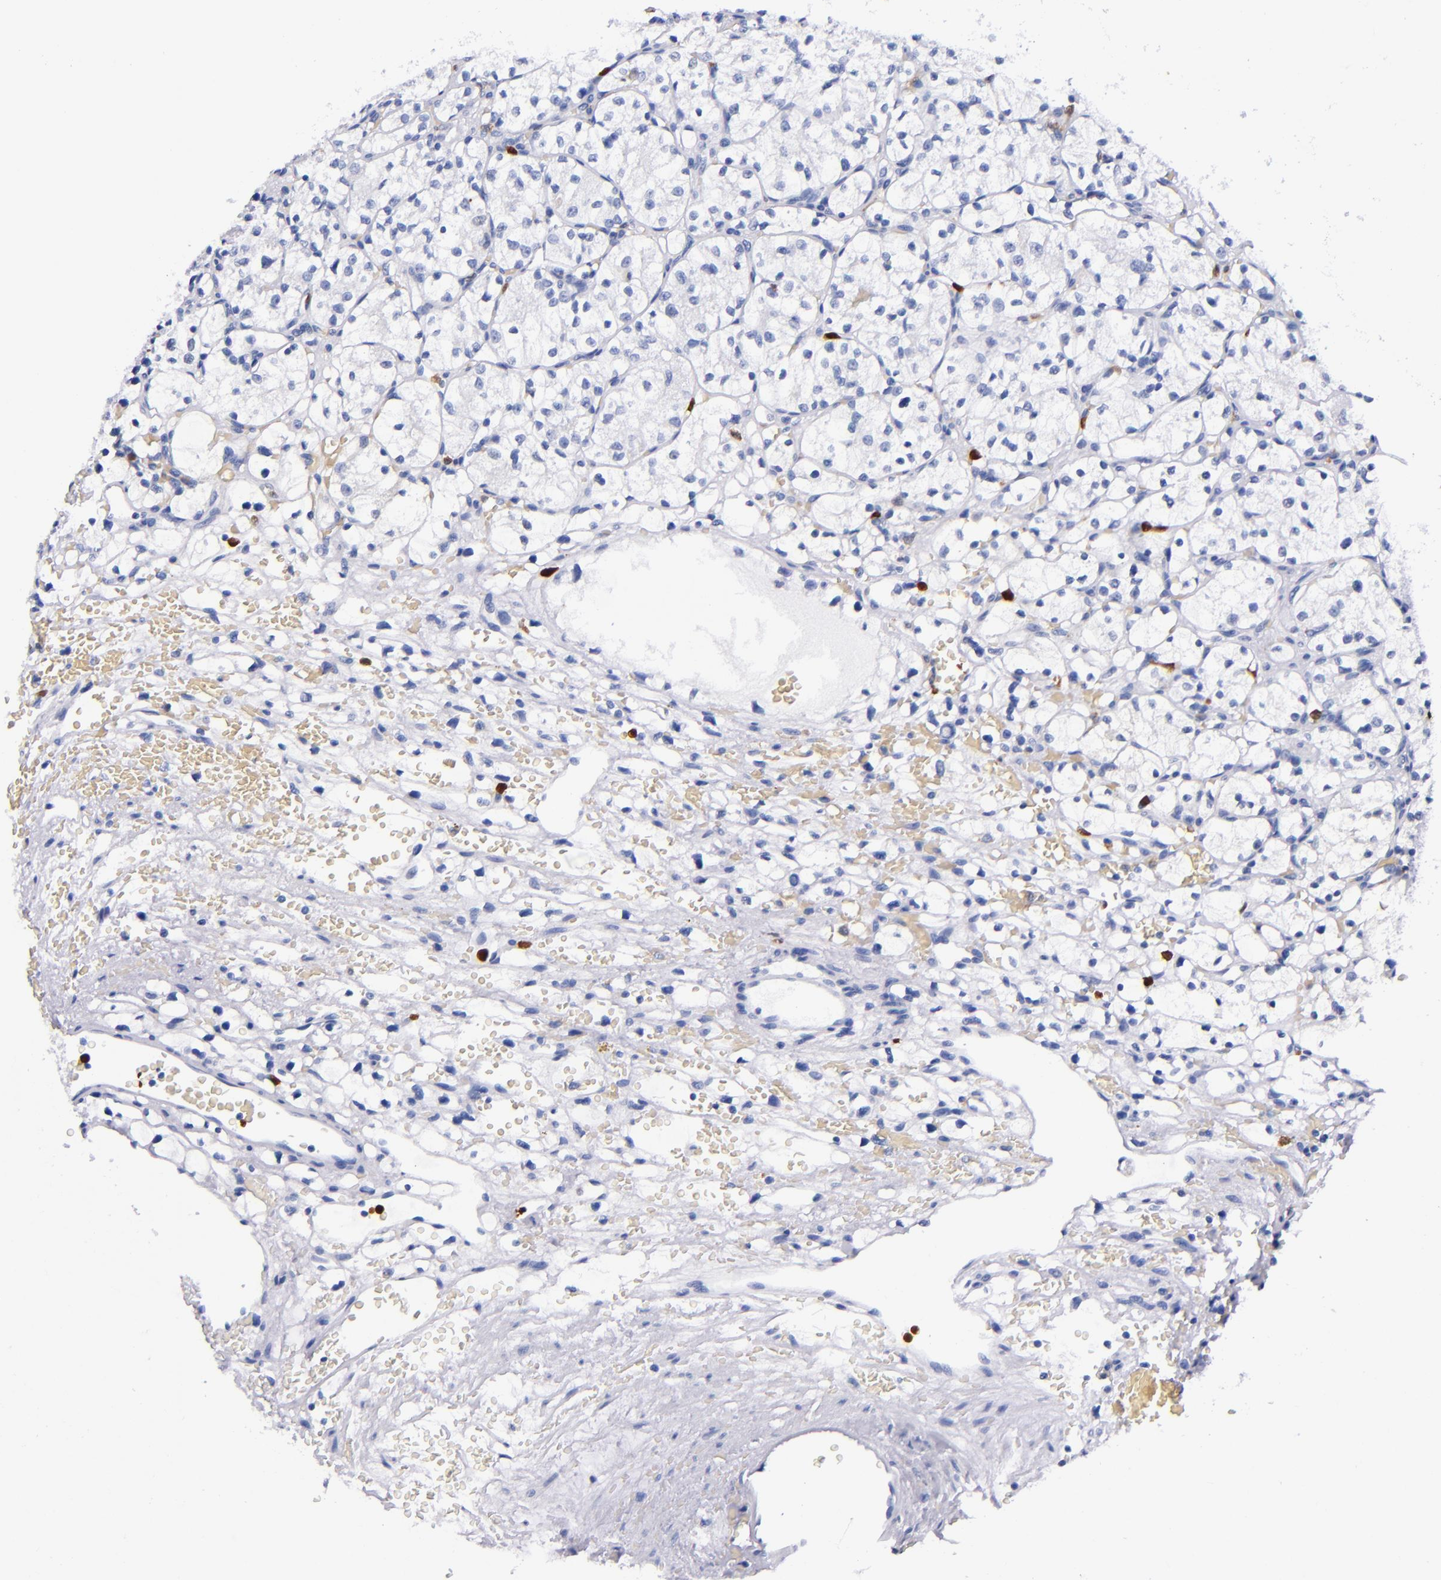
{"staining": {"intensity": "negative", "quantity": "none", "location": "none"}, "tissue": "renal cancer", "cell_type": "Tumor cells", "image_type": "cancer", "snomed": [{"axis": "morphology", "description": "Adenocarcinoma, NOS"}, {"axis": "topography", "description": "Kidney"}], "caption": "Tumor cells show no significant protein expression in renal cancer. (DAB immunohistochemistry (IHC), high magnification).", "gene": "S100A8", "patient": {"sex": "female", "age": 60}}